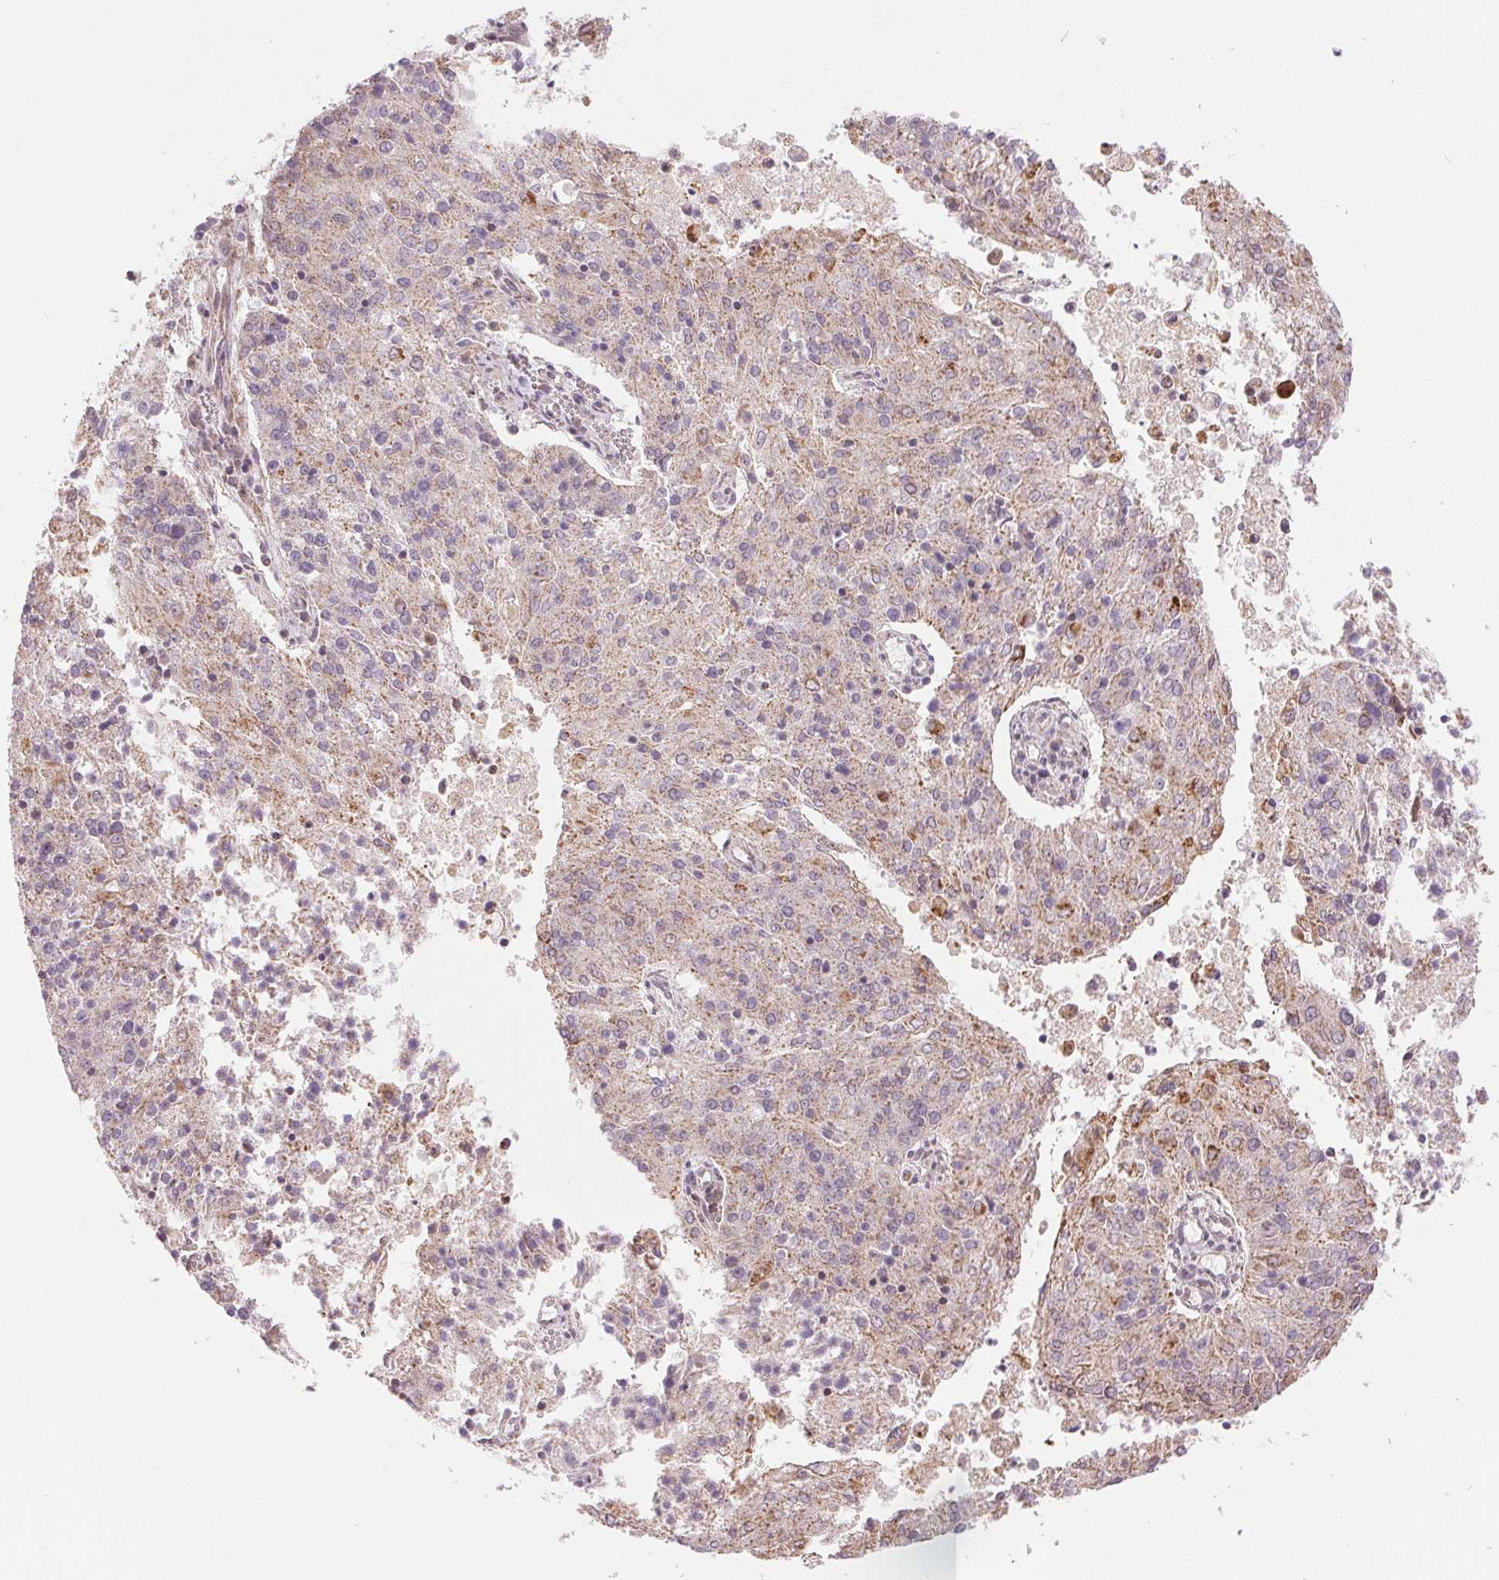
{"staining": {"intensity": "weak", "quantity": "<25%", "location": "cytoplasmic/membranous"}, "tissue": "endometrial cancer", "cell_type": "Tumor cells", "image_type": "cancer", "snomed": [{"axis": "morphology", "description": "Adenocarcinoma, NOS"}, {"axis": "topography", "description": "Endometrium"}], "caption": "Immunohistochemistry (IHC) photomicrograph of neoplastic tissue: human endometrial cancer stained with DAB demonstrates no significant protein expression in tumor cells.", "gene": "ARHGAP32", "patient": {"sex": "female", "age": 82}}